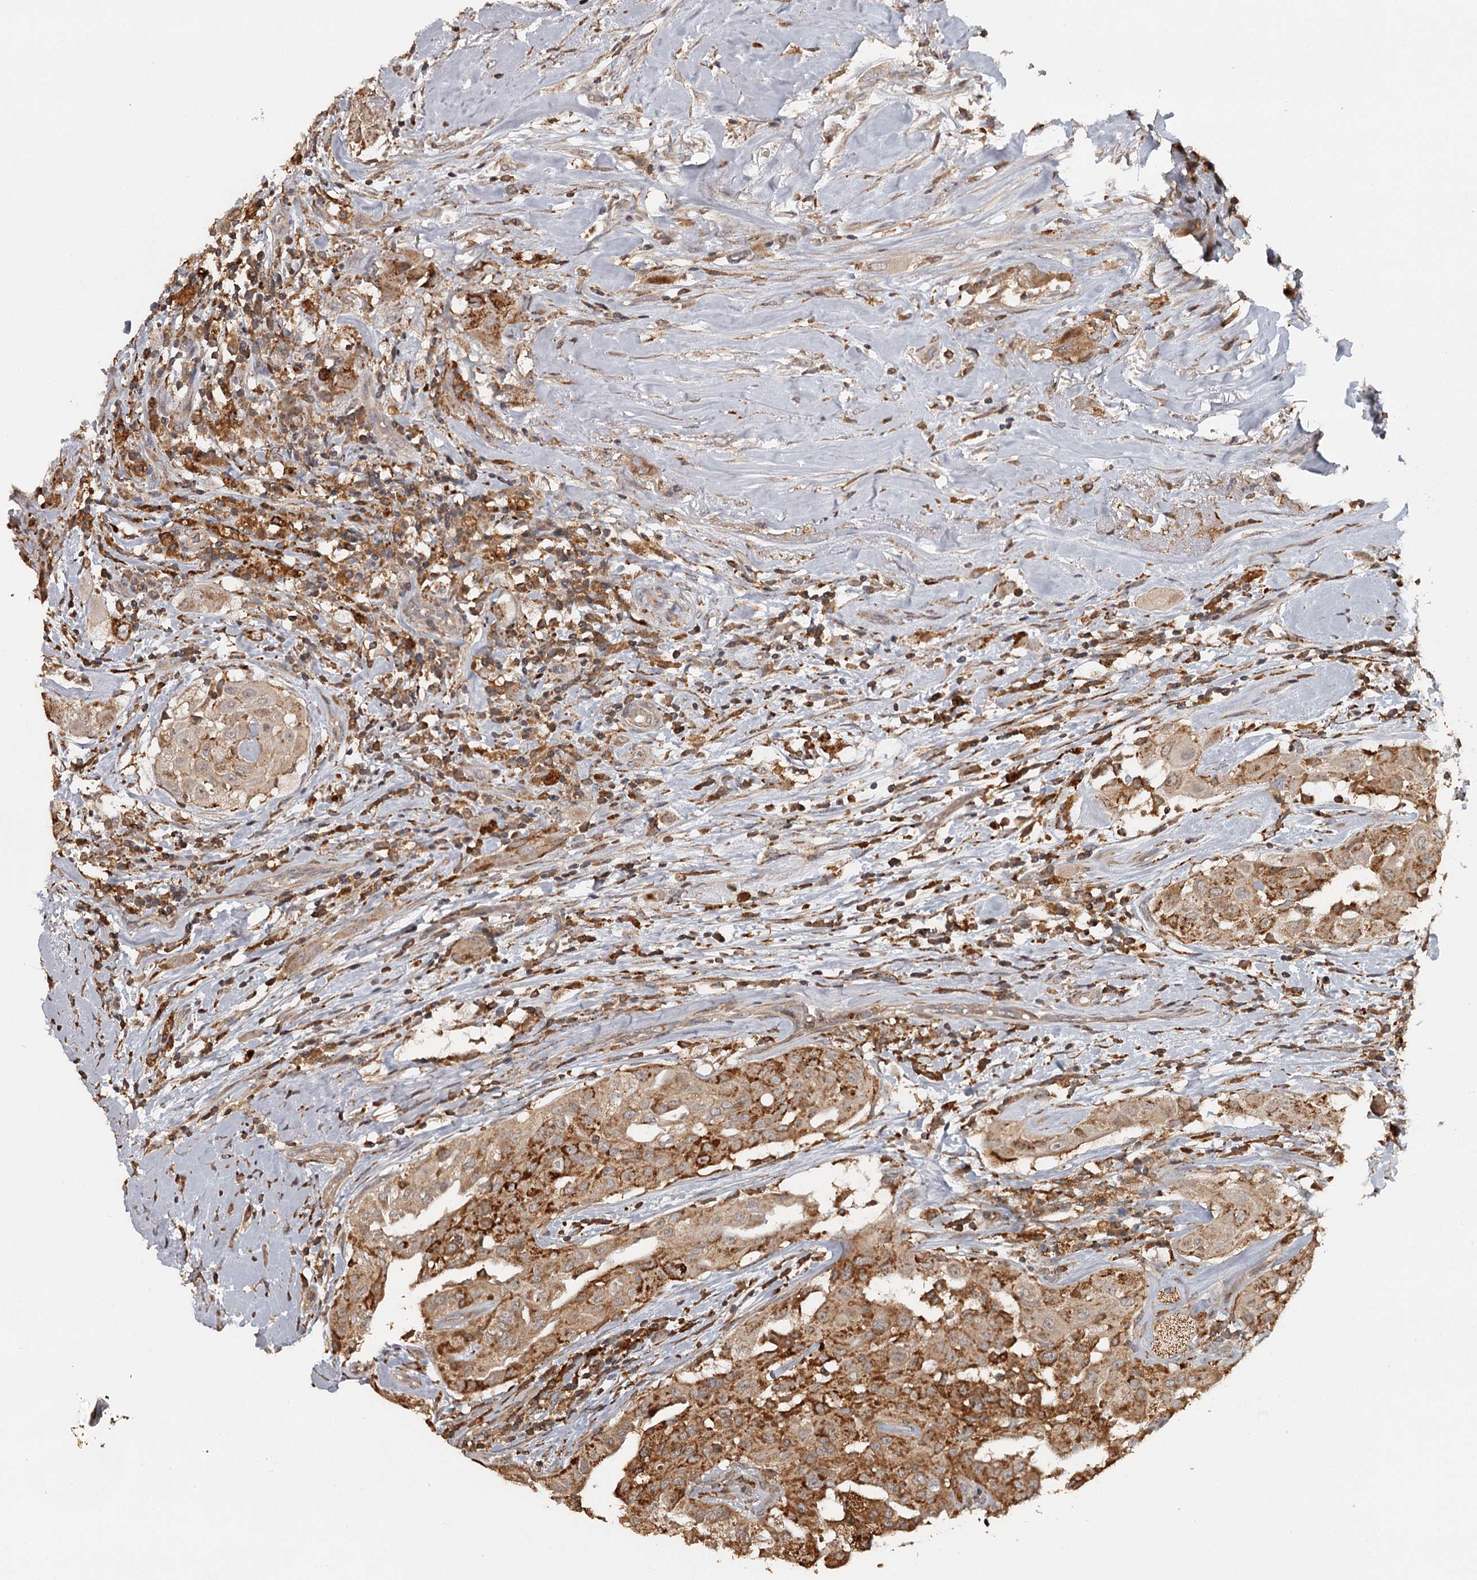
{"staining": {"intensity": "moderate", "quantity": ">75%", "location": "cytoplasmic/membranous"}, "tissue": "thyroid cancer", "cell_type": "Tumor cells", "image_type": "cancer", "snomed": [{"axis": "morphology", "description": "Papillary adenocarcinoma, NOS"}, {"axis": "topography", "description": "Thyroid gland"}], "caption": "Thyroid papillary adenocarcinoma was stained to show a protein in brown. There is medium levels of moderate cytoplasmic/membranous staining in about >75% of tumor cells.", "gene": "FAXC", "patient": {"sex": "female", "age": 59}}